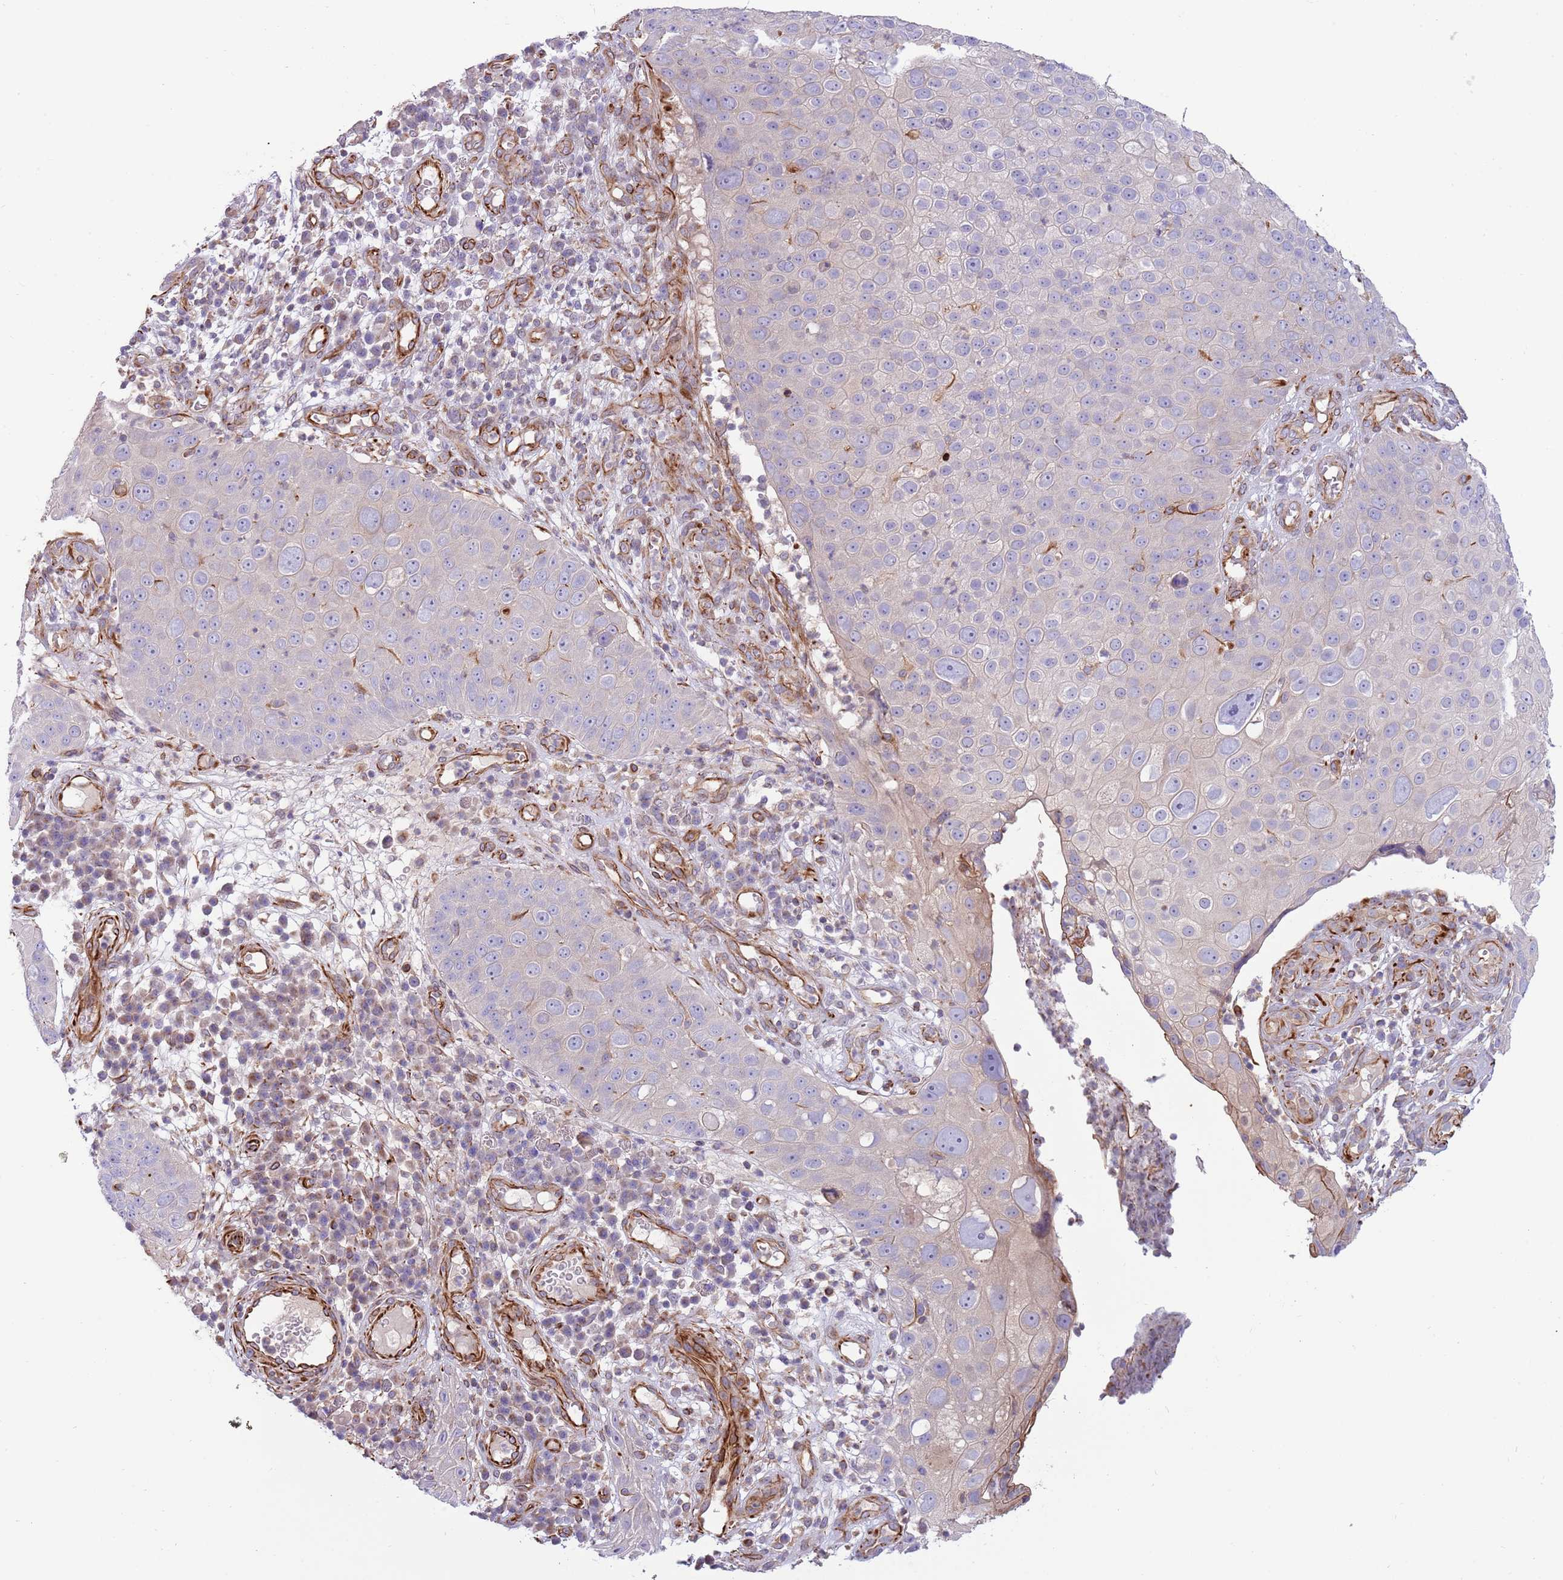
{"staining": {"intensity": "negative", "quantity": "none", "location": "none"}, "tissue": "skin cancer", "cell_type": "Tumor cells", "image_type": "cancer", "snomed": [{"axis": "morphology", "description": "Squamous cell carcinoma, NOS"}, {"axis": "topography", "description": "Skin"}], "caption": "This is an IHC photomicrograph of skin cancer (squamous cell carcinoma). There is no expression in tumor cells.", "gene": "MOGAT1", "patient": {"sex": "male", "age": 71}}